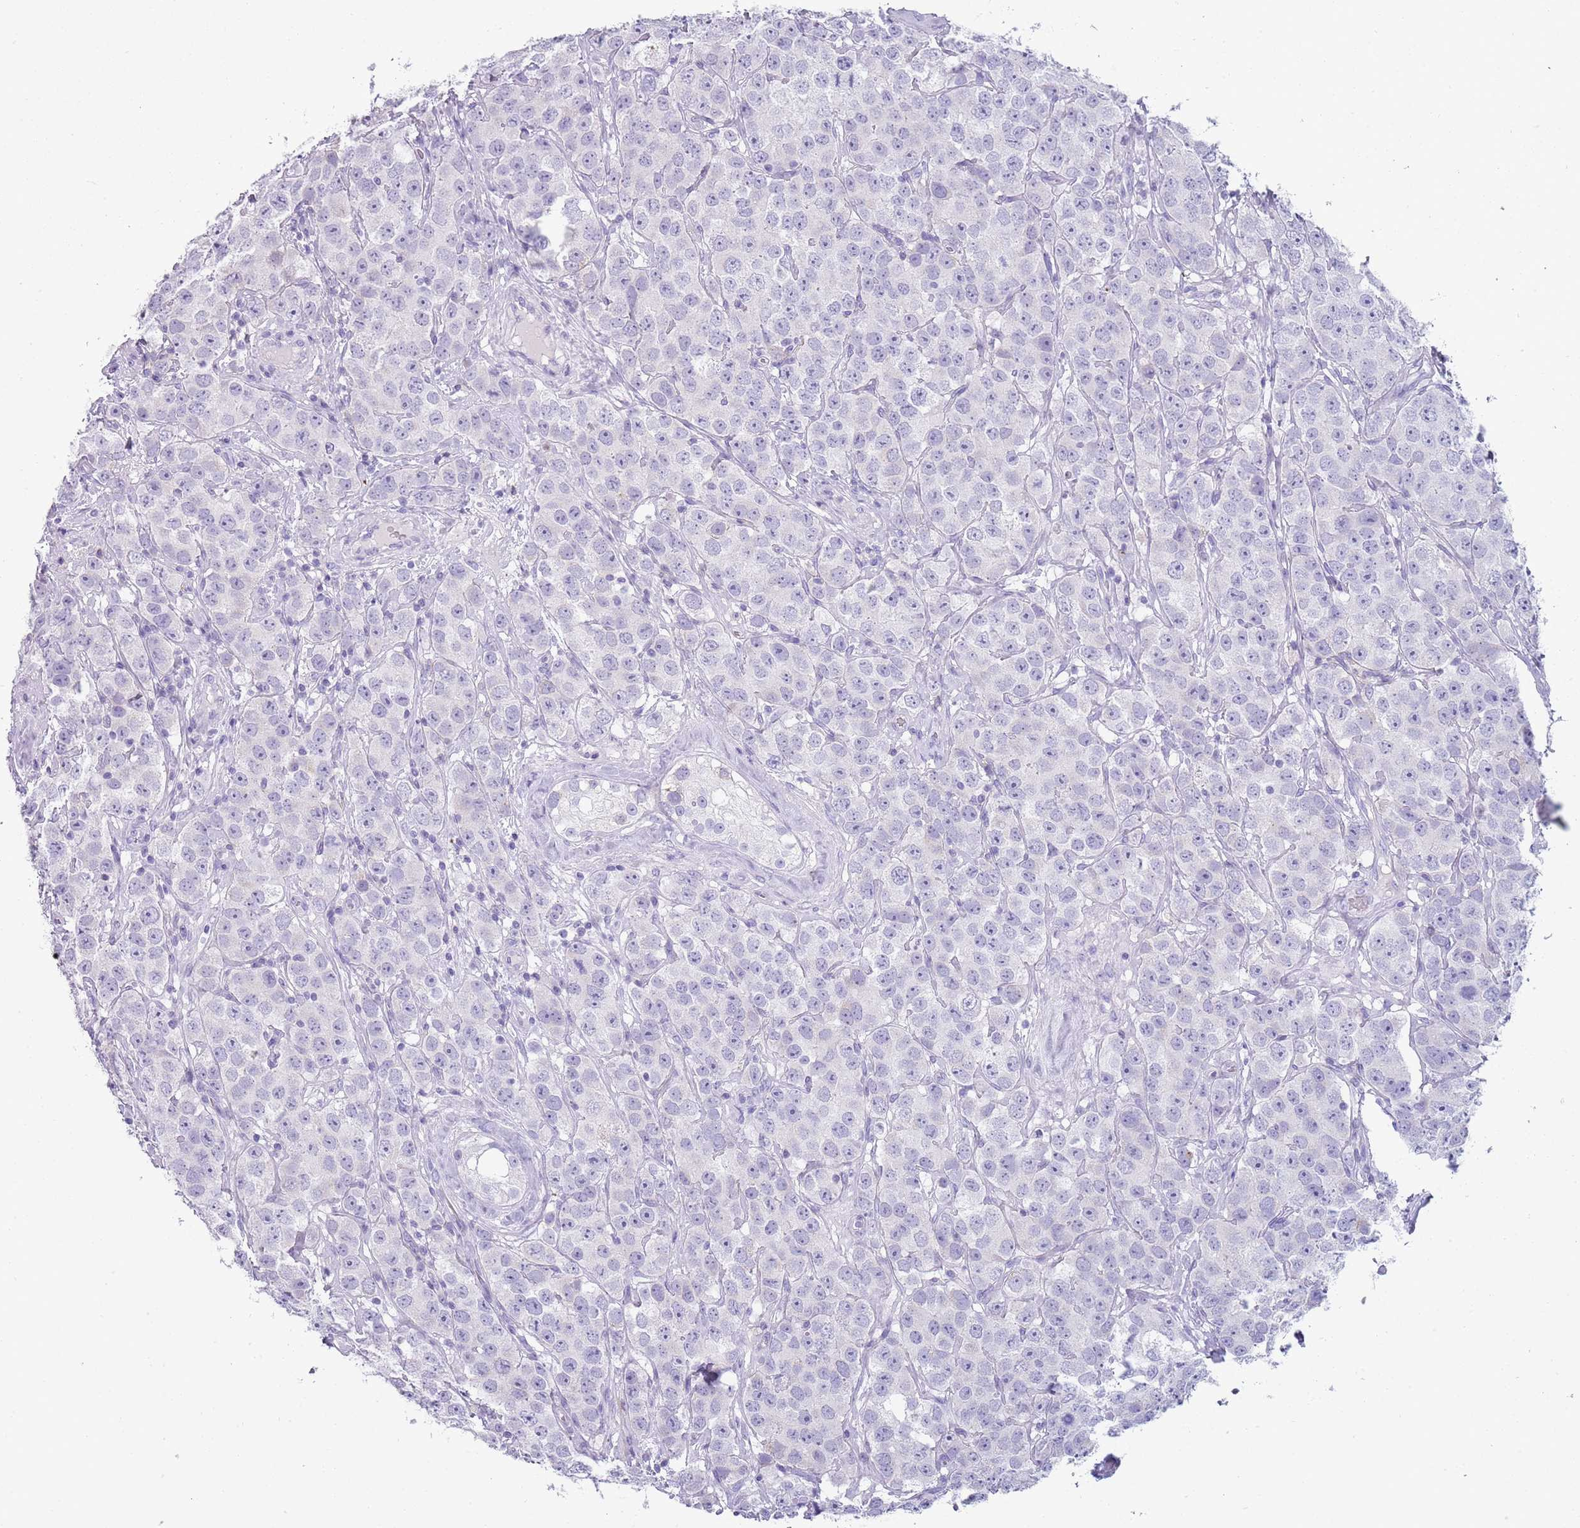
{"staining": {"intensity": "negative", "quantity": "none", "location": "none"}, "tissue": "testis cancer", "cell_type": "Tumor cells", "image_type": "cancer", "snomed": [{"axis": "morphology", "description": "Seminoma, NOS"}, {"axis": "topography", "description": "Testis"}], "caption": "Testis seminoma was stained to show a protein in brown. There is no significant staining in tumor cells. (DAB (3,3'-diaminobenzidine) immunohistochemistry (IHC), high magnification).", "gene": "NBPF20", "patient": {"sex": "male", "age": 28}}